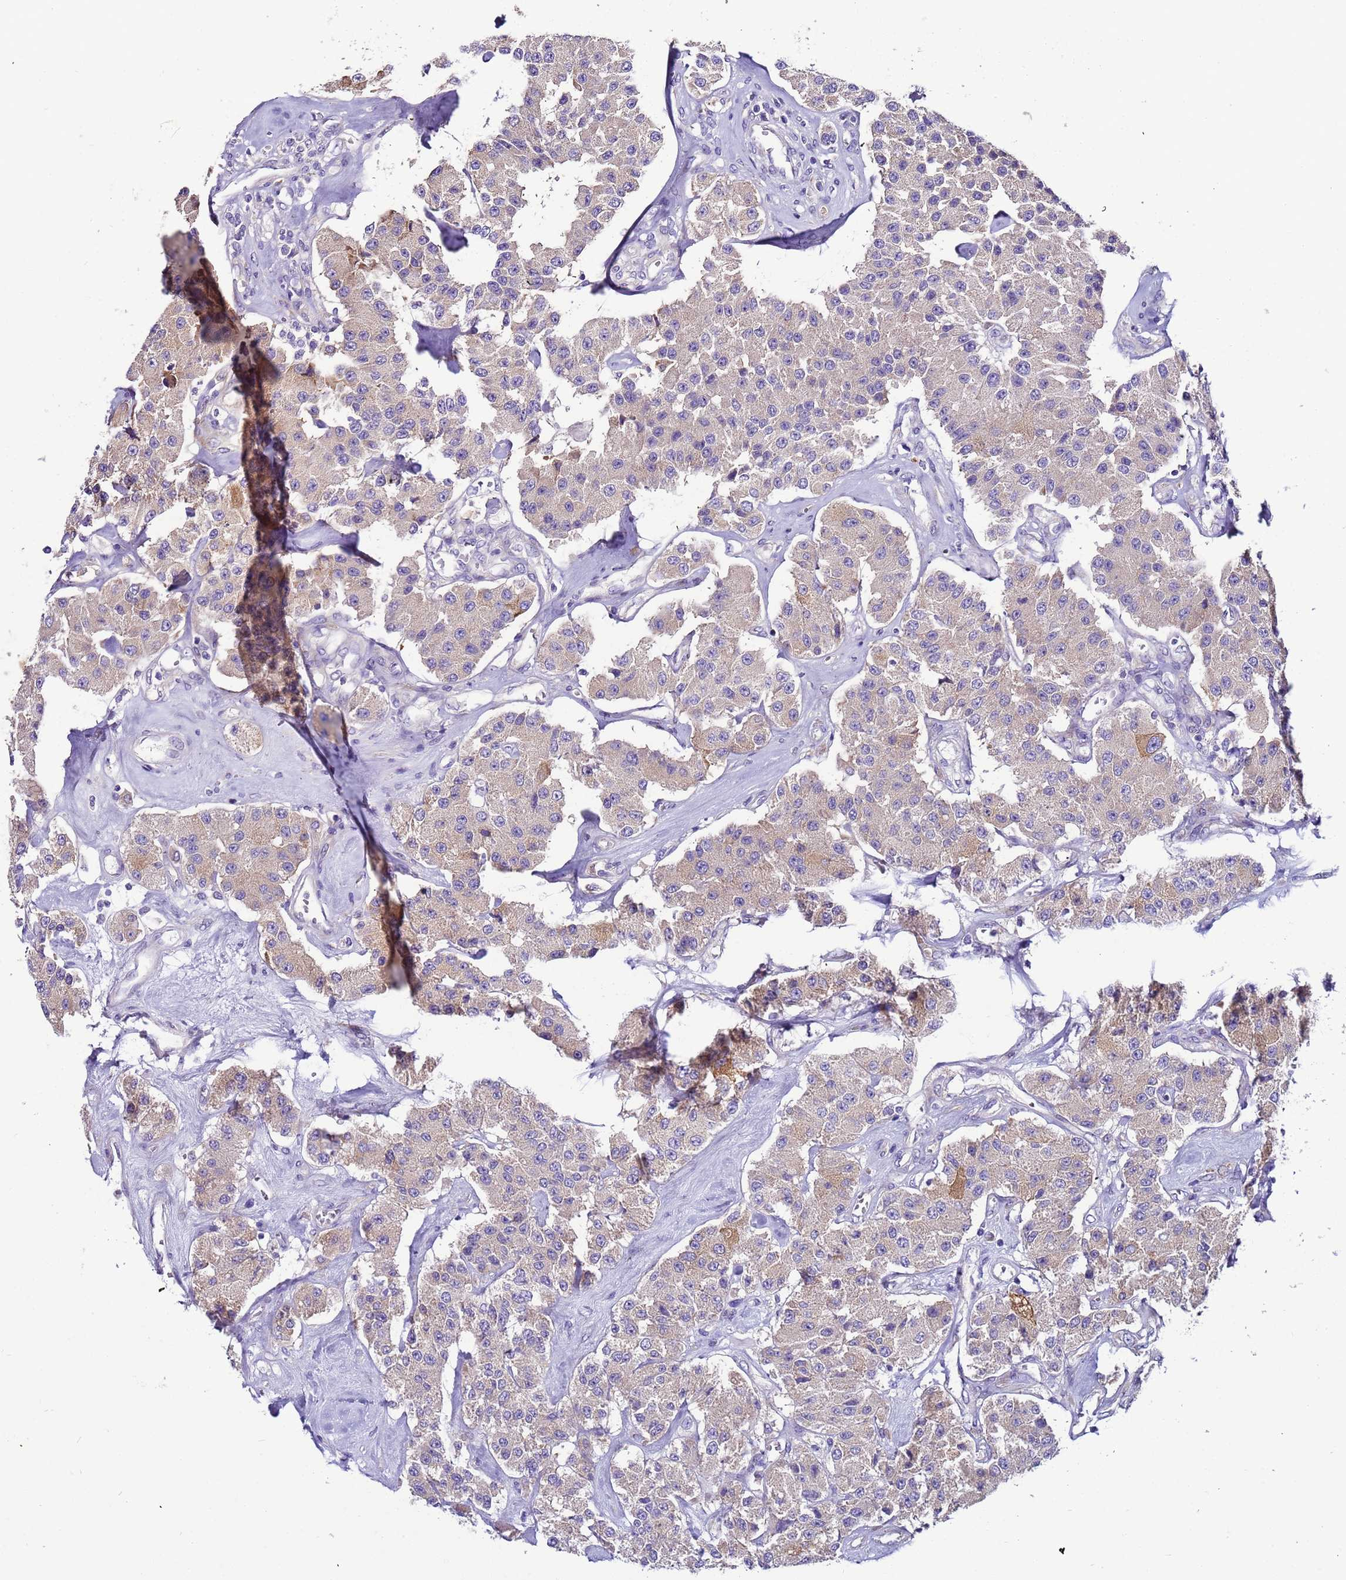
{"staining": {"intensity": "moderate", "quantity": "<25%", "location": "cytoplasmic/membranous"}, "tissue": "carcinoid", "cell_type": "Tumor cells", "image_type": "cancer", "snomed": [{"axis": "morphology", "description": "Carcinoid, malignant, NOS"}, {"axis": "topography", "description": "Pancreas"}], "caption": "Immunohistochemistry (IHC) (DAB (3,3'-diaminobenzidine)) staining of carcinoid demonstrates moderate cytoplasmic/membranous protein positivity in about <25% of tumor cells.", "gene": "PAQR7", "patient": {"sex": "male", "age": 41}}